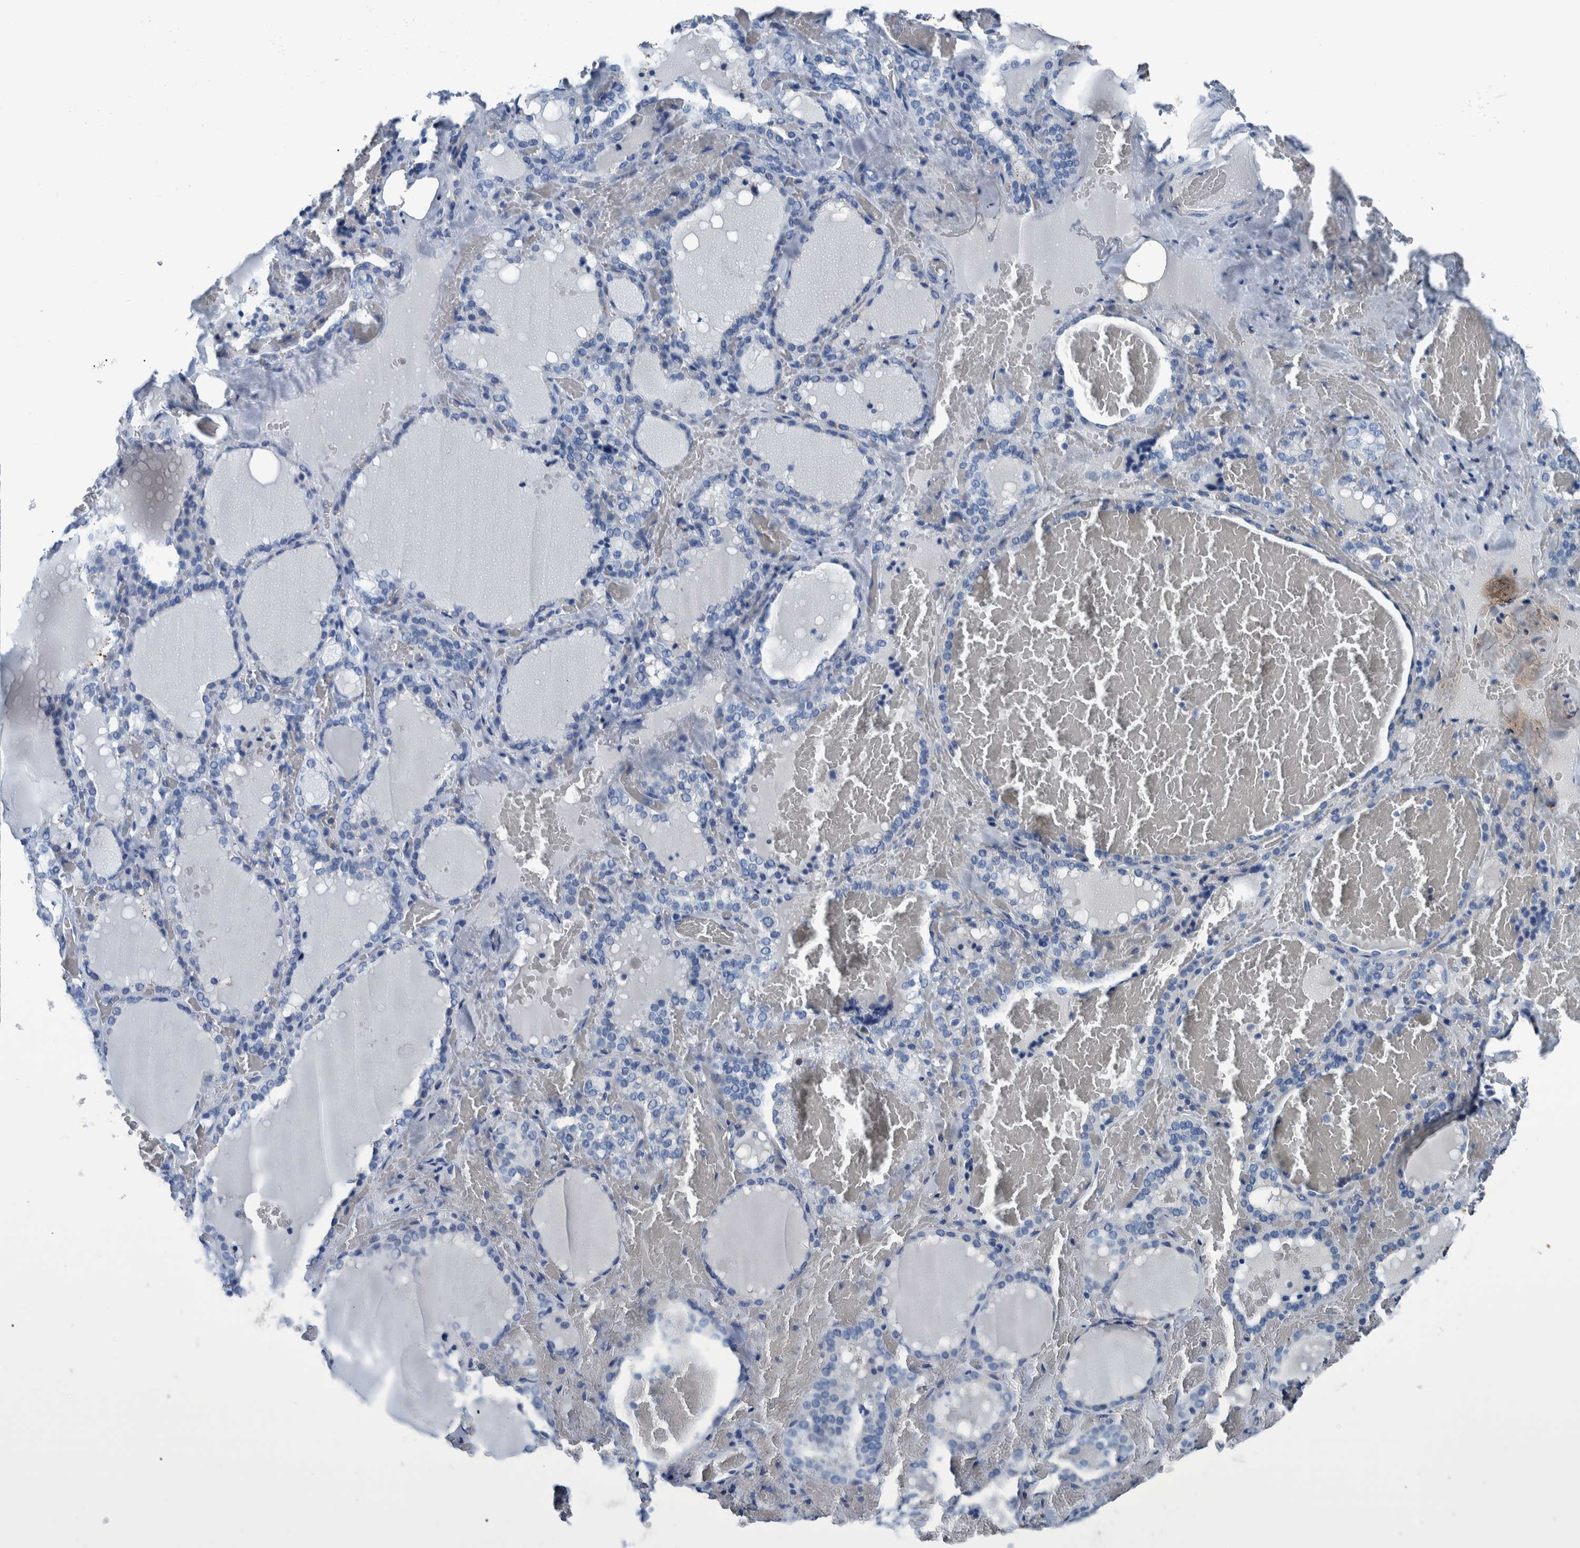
{"staining": {"intensity": "negative", "quantity": "none", "location": "none"}, "tissue": "thyroid gland", "cell_type": "Glandular cells", "image_type": "normal", "snomed": [{"axis": "morphology", "description": "Normal tissue, NOS"}, {"axis": "topography", "description": "Thyroid gland"}], "caption": "This is an immunohistochemistry image of benign human thyroid gland. There is no positivity in glandular cells.", "gene": "IDO1", "patient": {"sex": "female", "age": 22}}